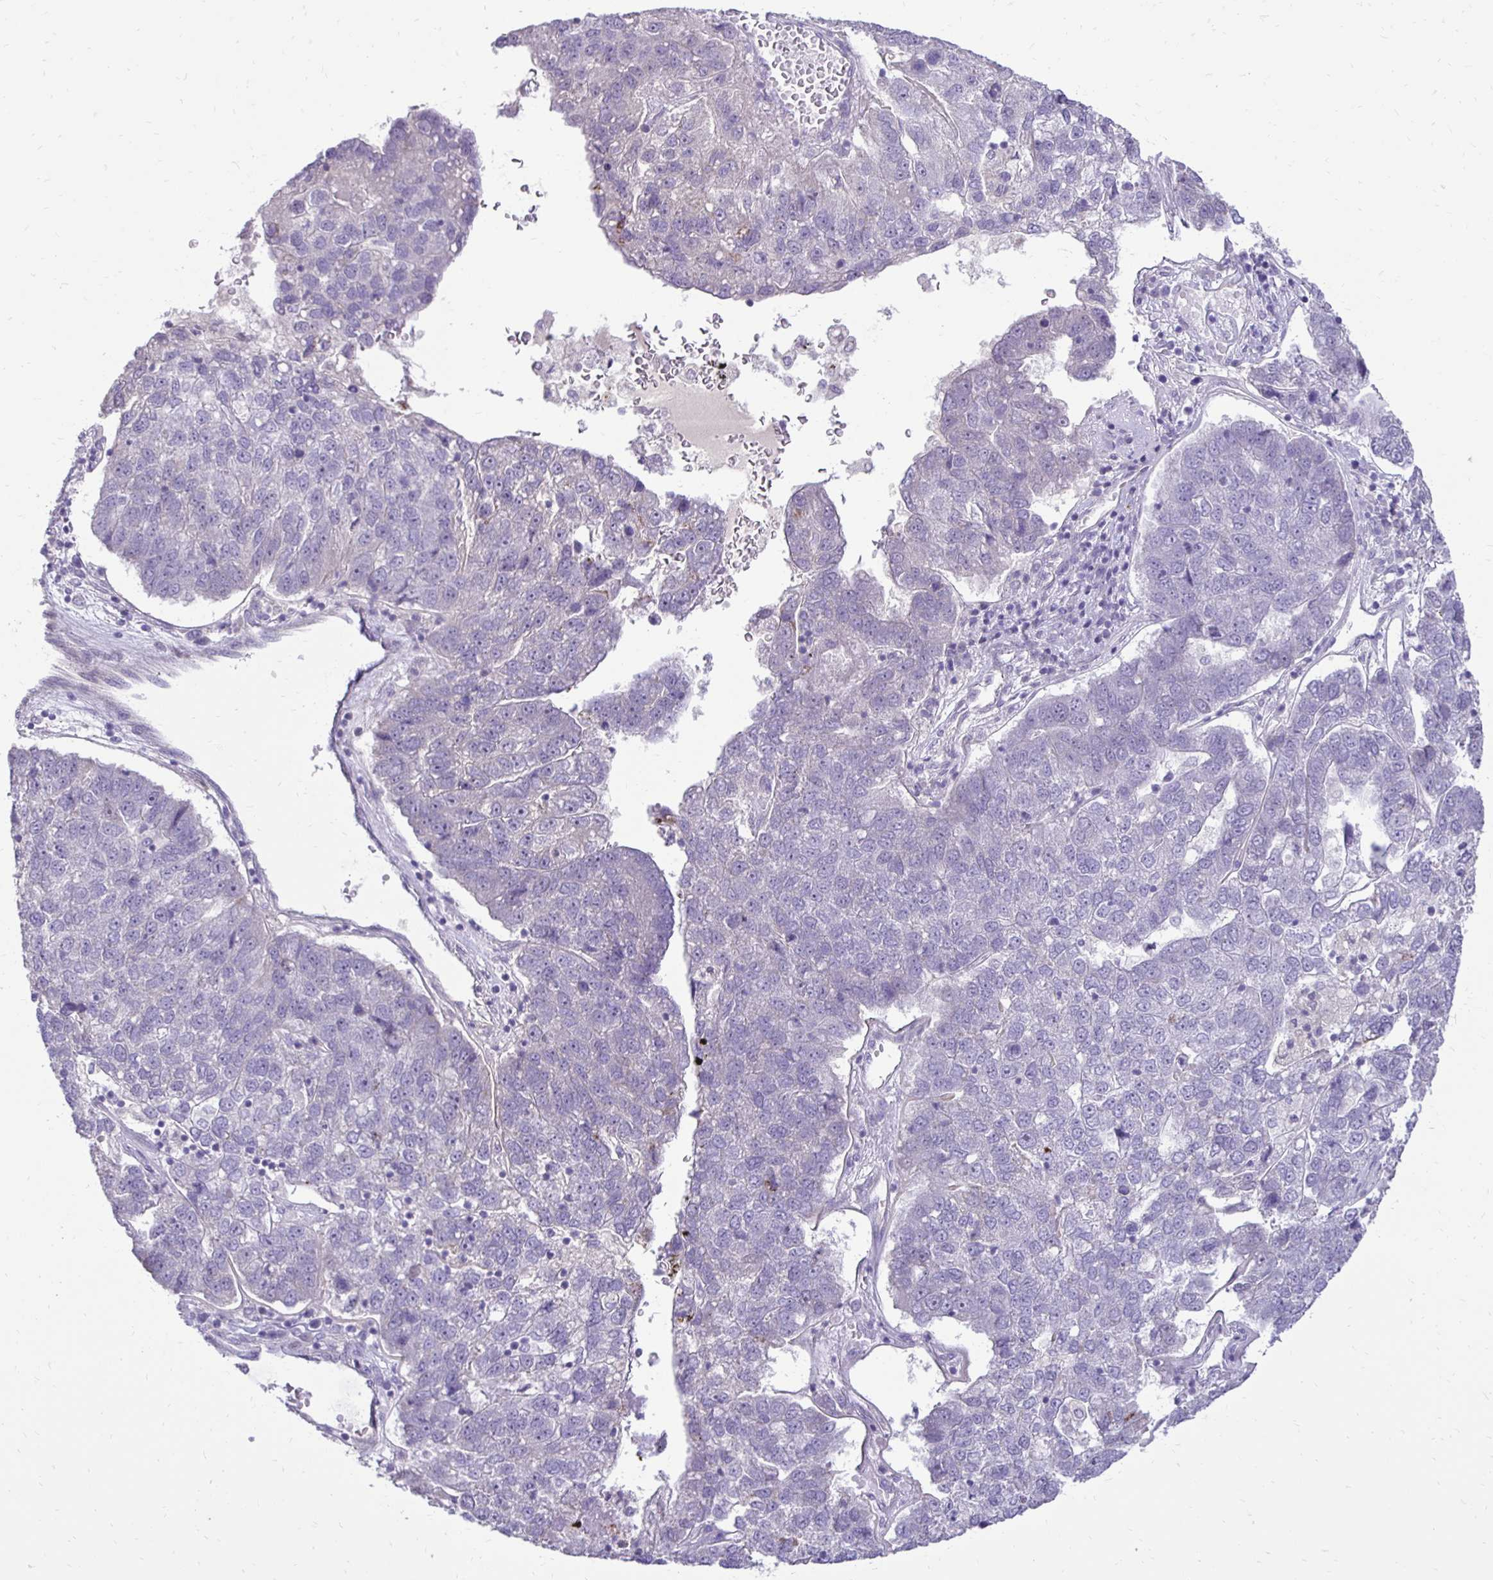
{"staining": {"intensity": "negative", "quantity": "none", "location": "none"}, "tissue": "pancreatic cancer", "cell_type": "Tumor cells", "image_type": "cancer", "snomed": [{"axis": "morphology", "description": "Adenocarcinoma, NOS"}, {"axis": "topography", "description": "Pancreas"}], "caption": "There is no significant expression in tumor cells of pancreatic adenocarcinoma. (Stains: DAB (3,3'-diaminobenzidine) immunohistochemistry (IHC) with hematoxylin counter stain, Microscopy: brightfield microscopy at high magnification).", "gene": "GAS2", "patient": {"sex": "female", "age": 61}}